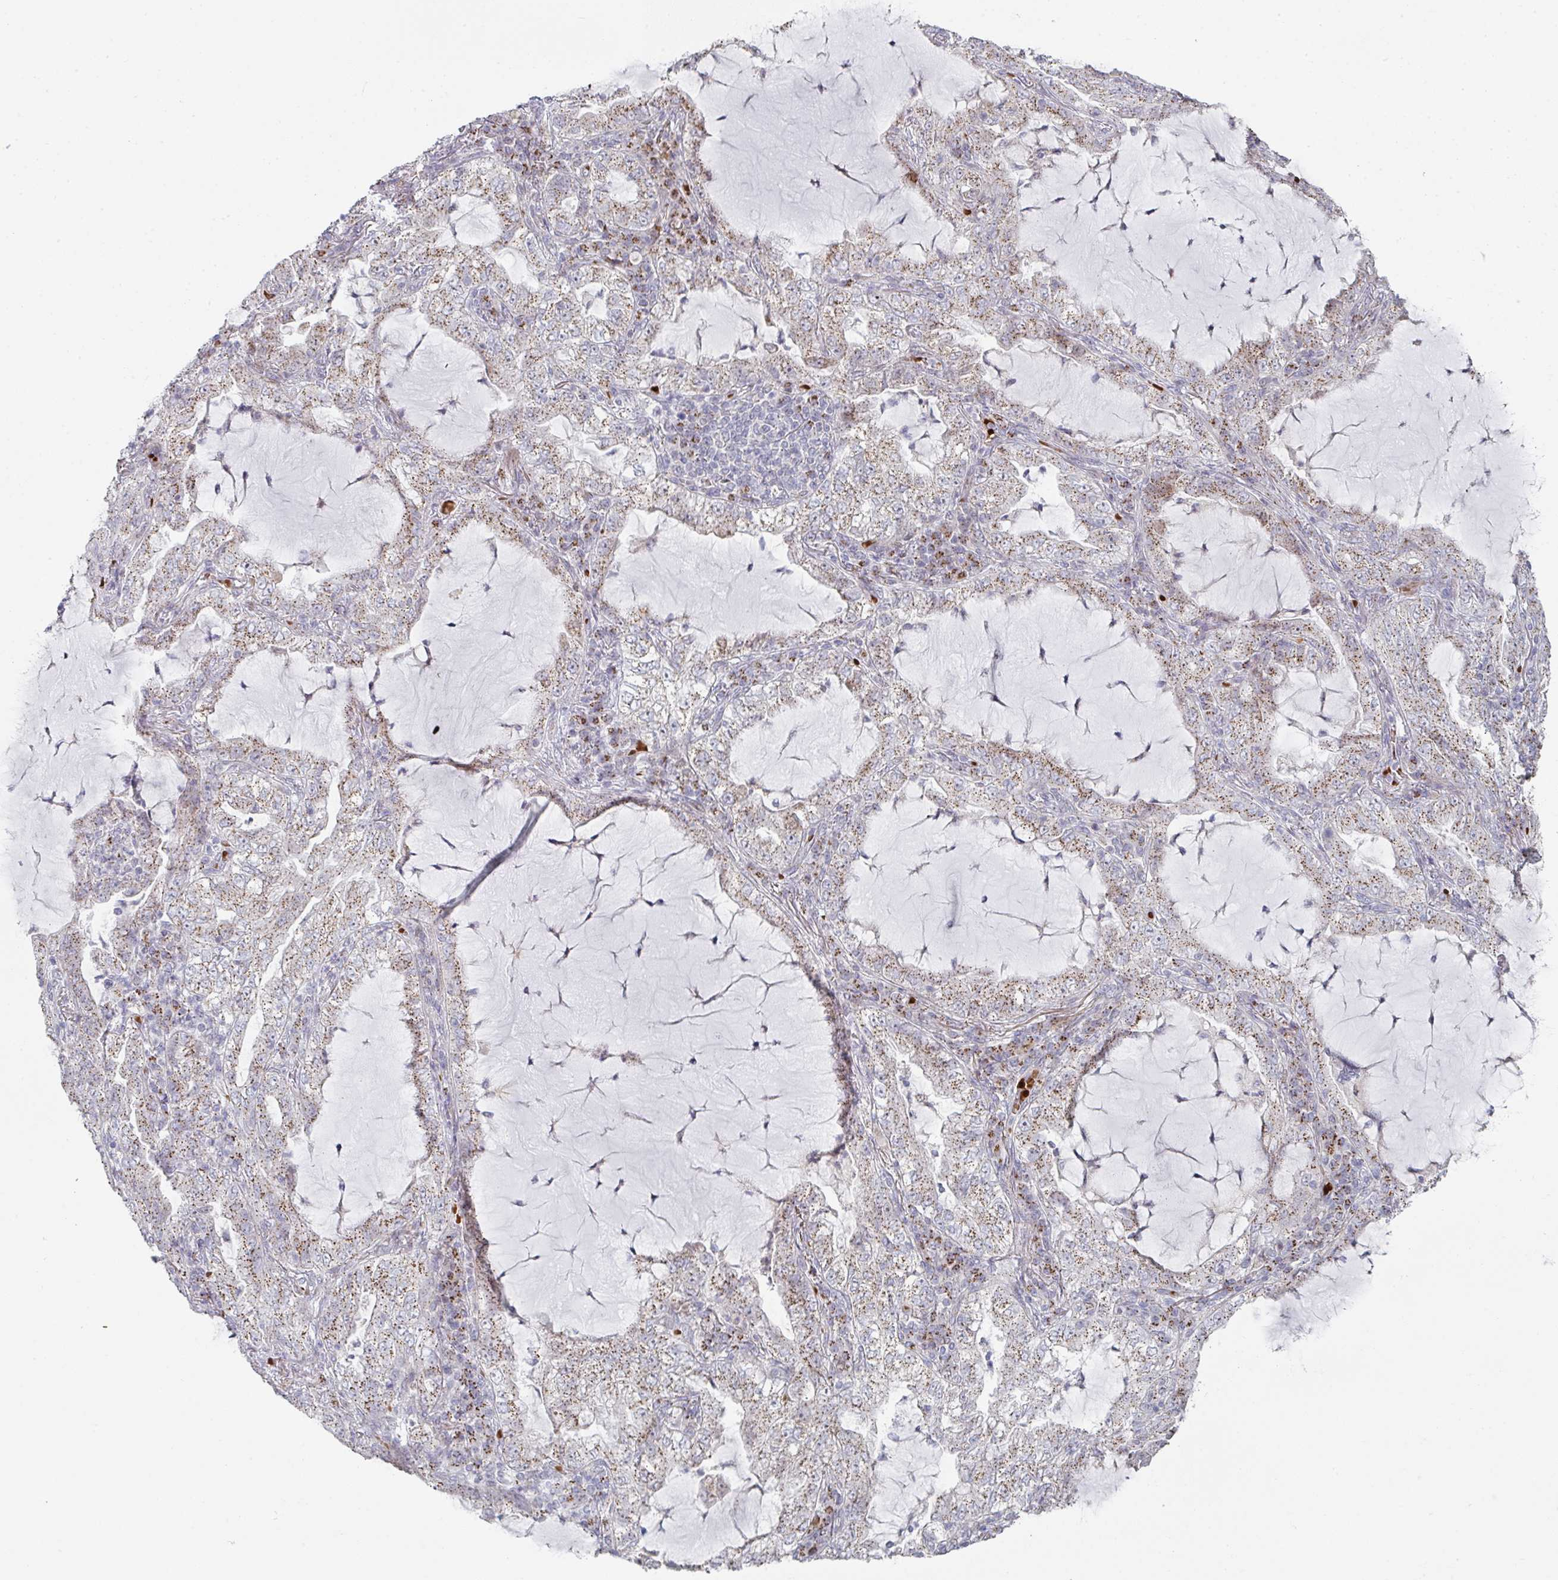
{"staining": {"intensity": "moderate", "quantity": ">75%", "location": "cytoplasmic/membranous"}, "tissue": "lung cancer", "cell_type": "Tumor cells", "image_type": "cancer", "snomed": [{"axis": "morphology", "description": "Adenocarcinoma, NOS"}, {"axis": "topography", "description": "Lung"}], "caption": "There is medium levels of moderate cytoplasmic/membranous staining in tumor cells of lung cancer, as demonstrated by immunohistochemical staining (brown color).", "gene": "ZNF526", "patient": {"sex": "female", "age": 73}}